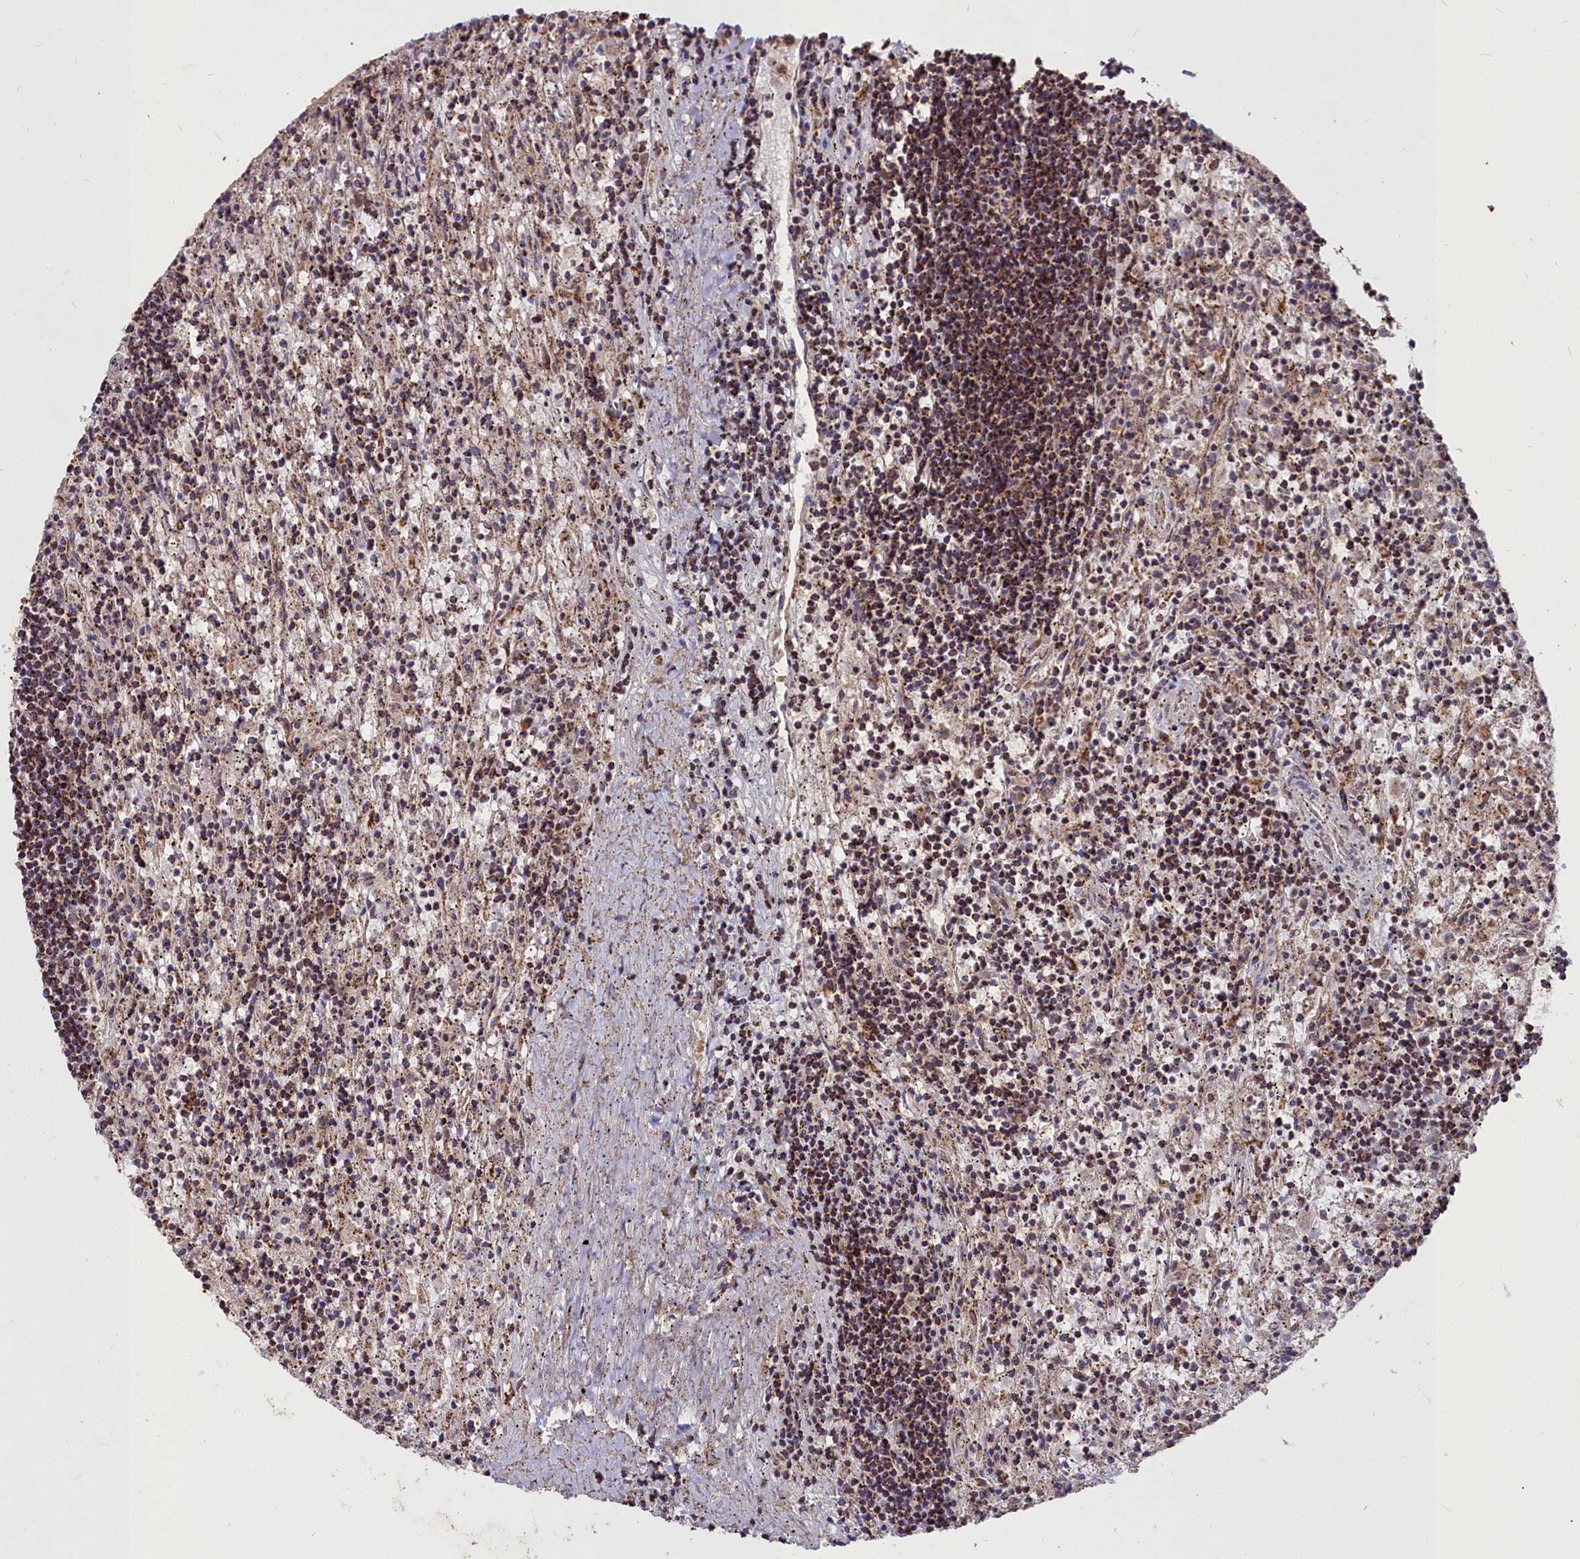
{"staining": {"intensity": "moderate", "quantity": "25%-75%", "location": "cytoplasmic/membranous"}, "tissue": "lymphoma", "cell_type": "Tumor cells", "image_type": "cancer", "snomed": [{"axis": "morphology", "description": "Malignant lymphoma, non-Hodgkin's type, Low grade"}, {"axis": "topography", "description": "Spleen"}], "caption": "Lymphoma tissue demonstrates moderate cytoplasmic/membranous positivity in about 25%-75% of tumor cells, visualized by immunohistochemistry. The staining is performed using DAB brown chromogen to label protein expression. The nuclei are counter-stained blue using hematoxylin.", "gene": "COX11", "patient": {"sex": "male", "age": 76}}